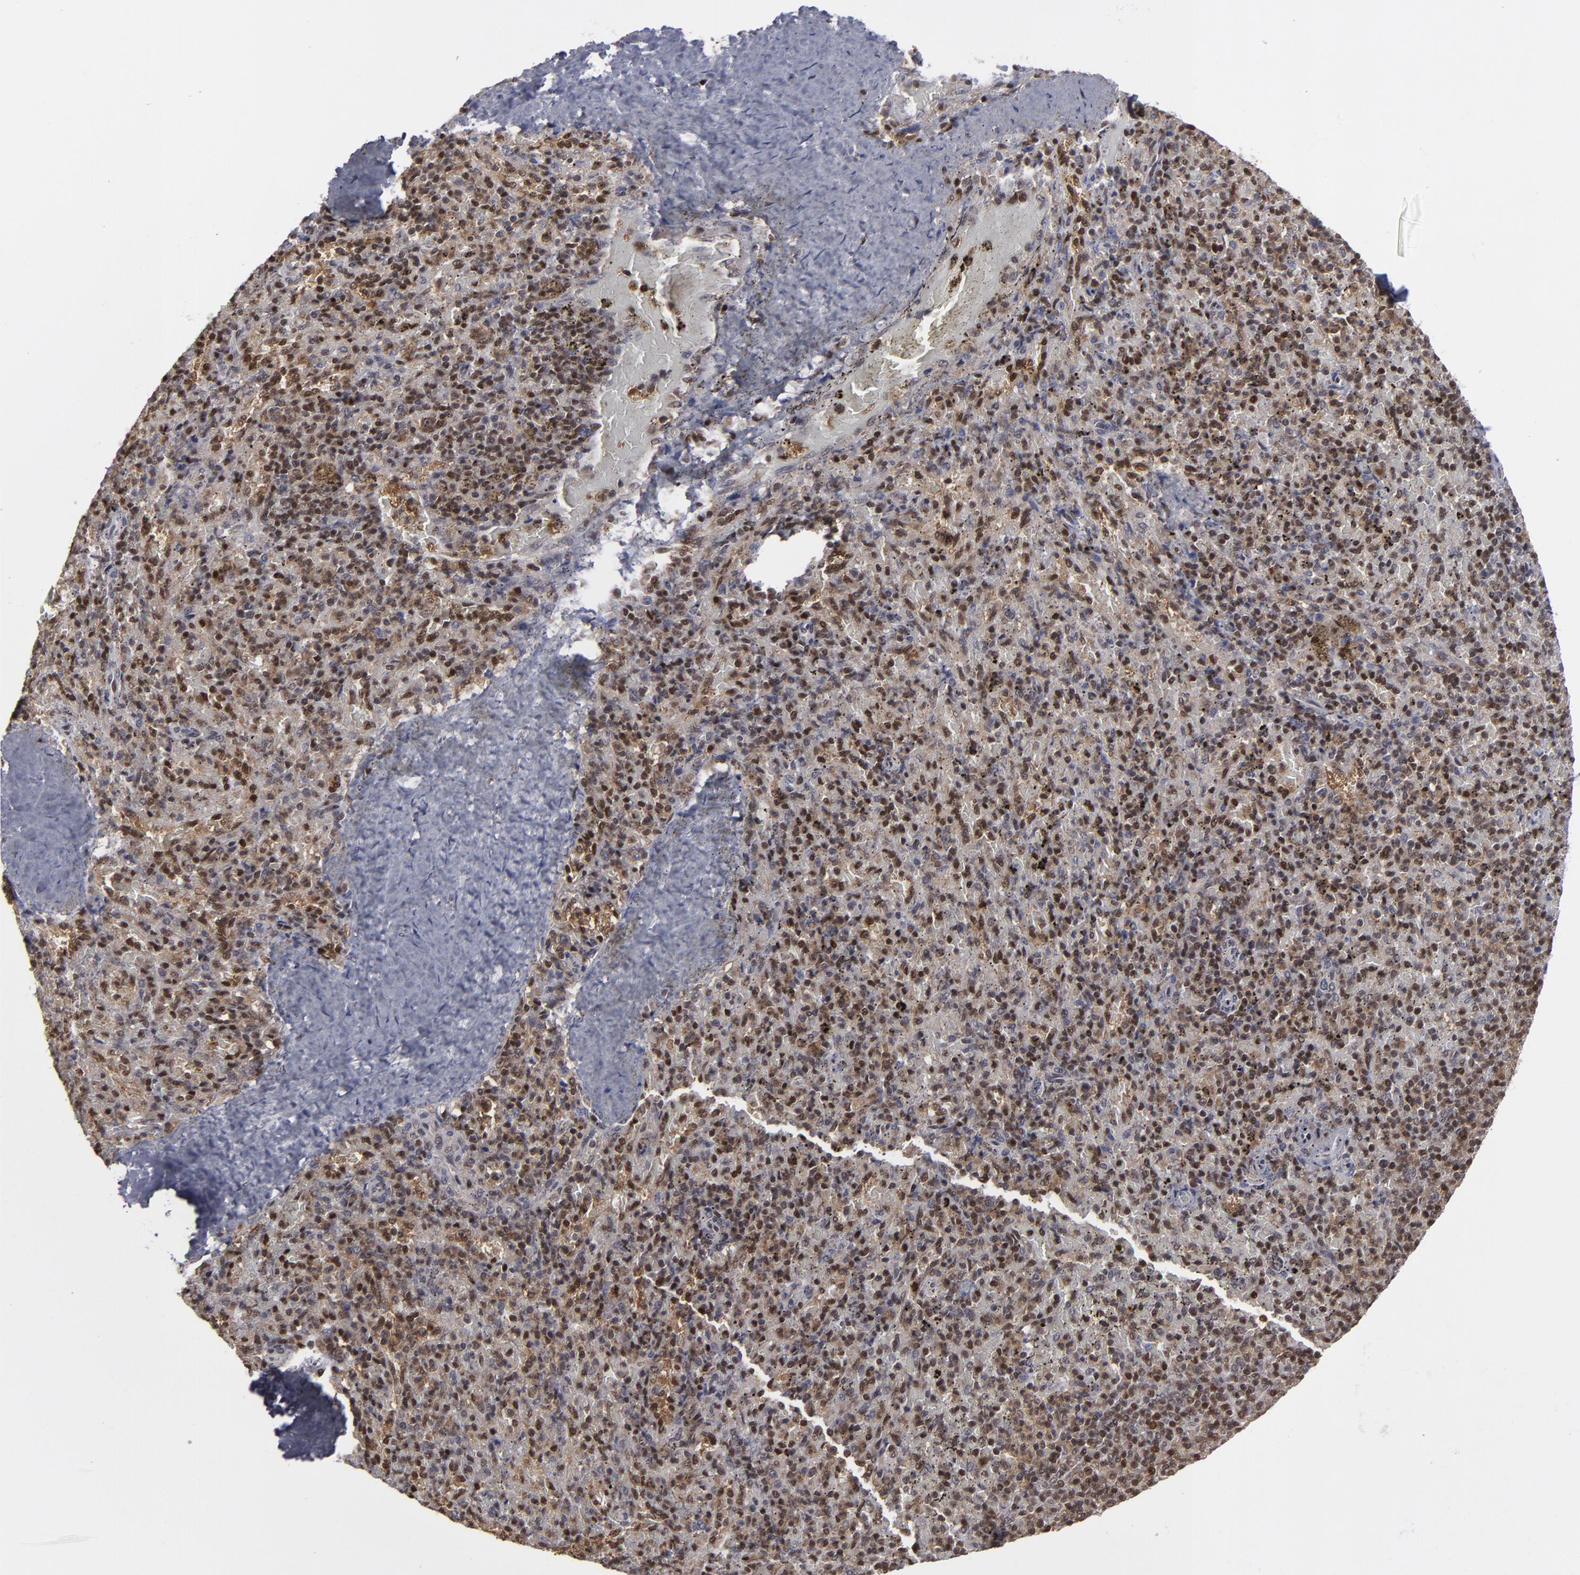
{"staining": {"intensity": "moderate", "quantity": "25%-75%", "location": "cytoplasmic/membranous,nuclear"}, "tissue": "spleen", "cell_type": "Cells in red pulp", "image_type": "normal", "snomed": [{"axis": "morphology", "description": "Normal tissue, NOS"}, {"axis": "topography", "description": "Spleen"}], "caption": "This image reveals immunohistochemistry (IHC) staining of benign spleen, with medium moderate cytoplasmic/membranous,nuclear staining in about 25%-75% of cells in red pulp.", "gene": "GSR", "patient": {"sex": "female", "age": 43}}